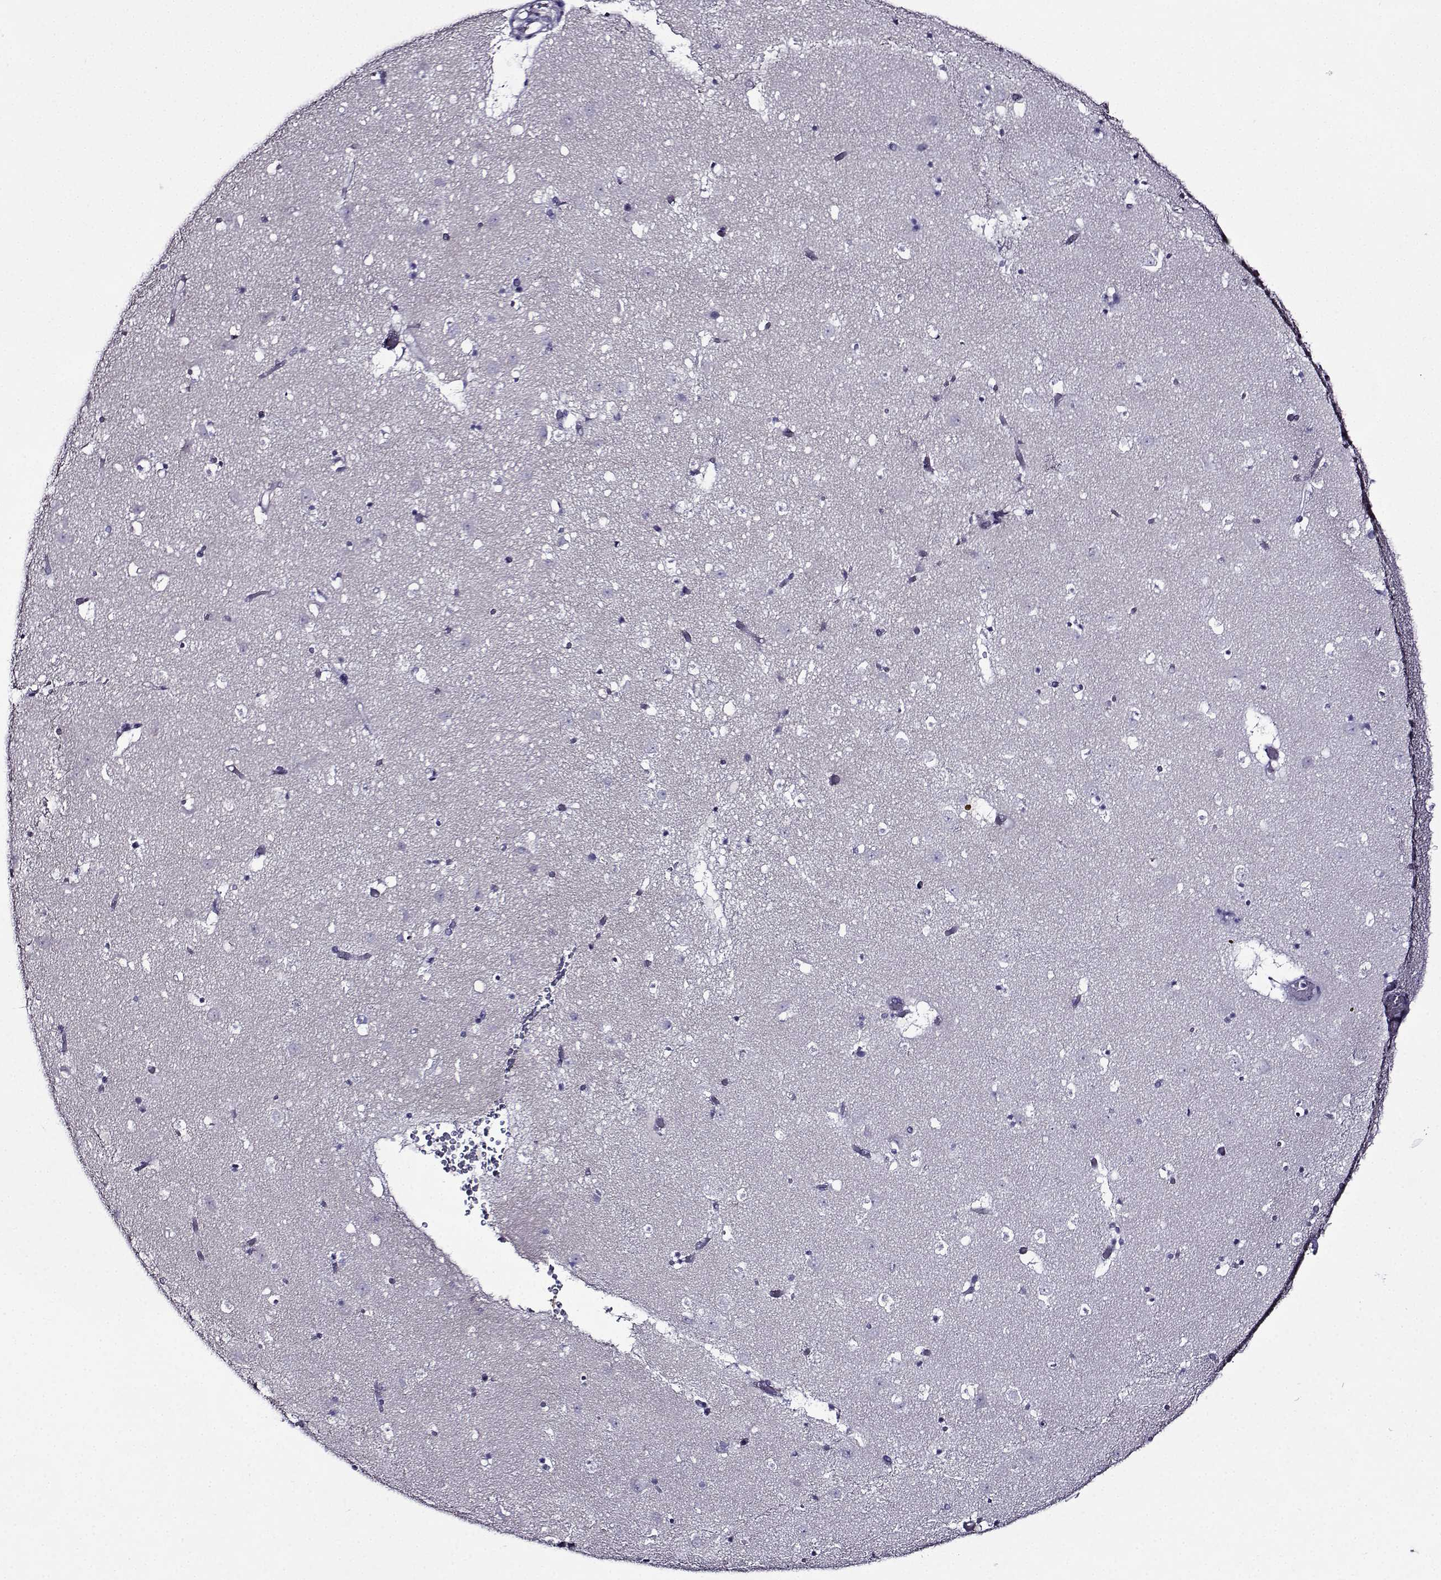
{"staining": {"intensity": "negative", "quantity": "none", "location": "none"}, "tissue": "caudate", "cell_type": "Glial cells", "image_type": "normal", "snomed": [{"axis": "morphology", "description": "Normal tissue, NOS"}, {"axis": "topography", "description": "Lateral ventricle wall"}], "caption": "High power microscopy image of an immunohistochemistry micrograph of benign caudate, revealing no significant positivity in glial cells.", "gene": "TMEM266", "patient": {"sex": "female", "age": 42}}